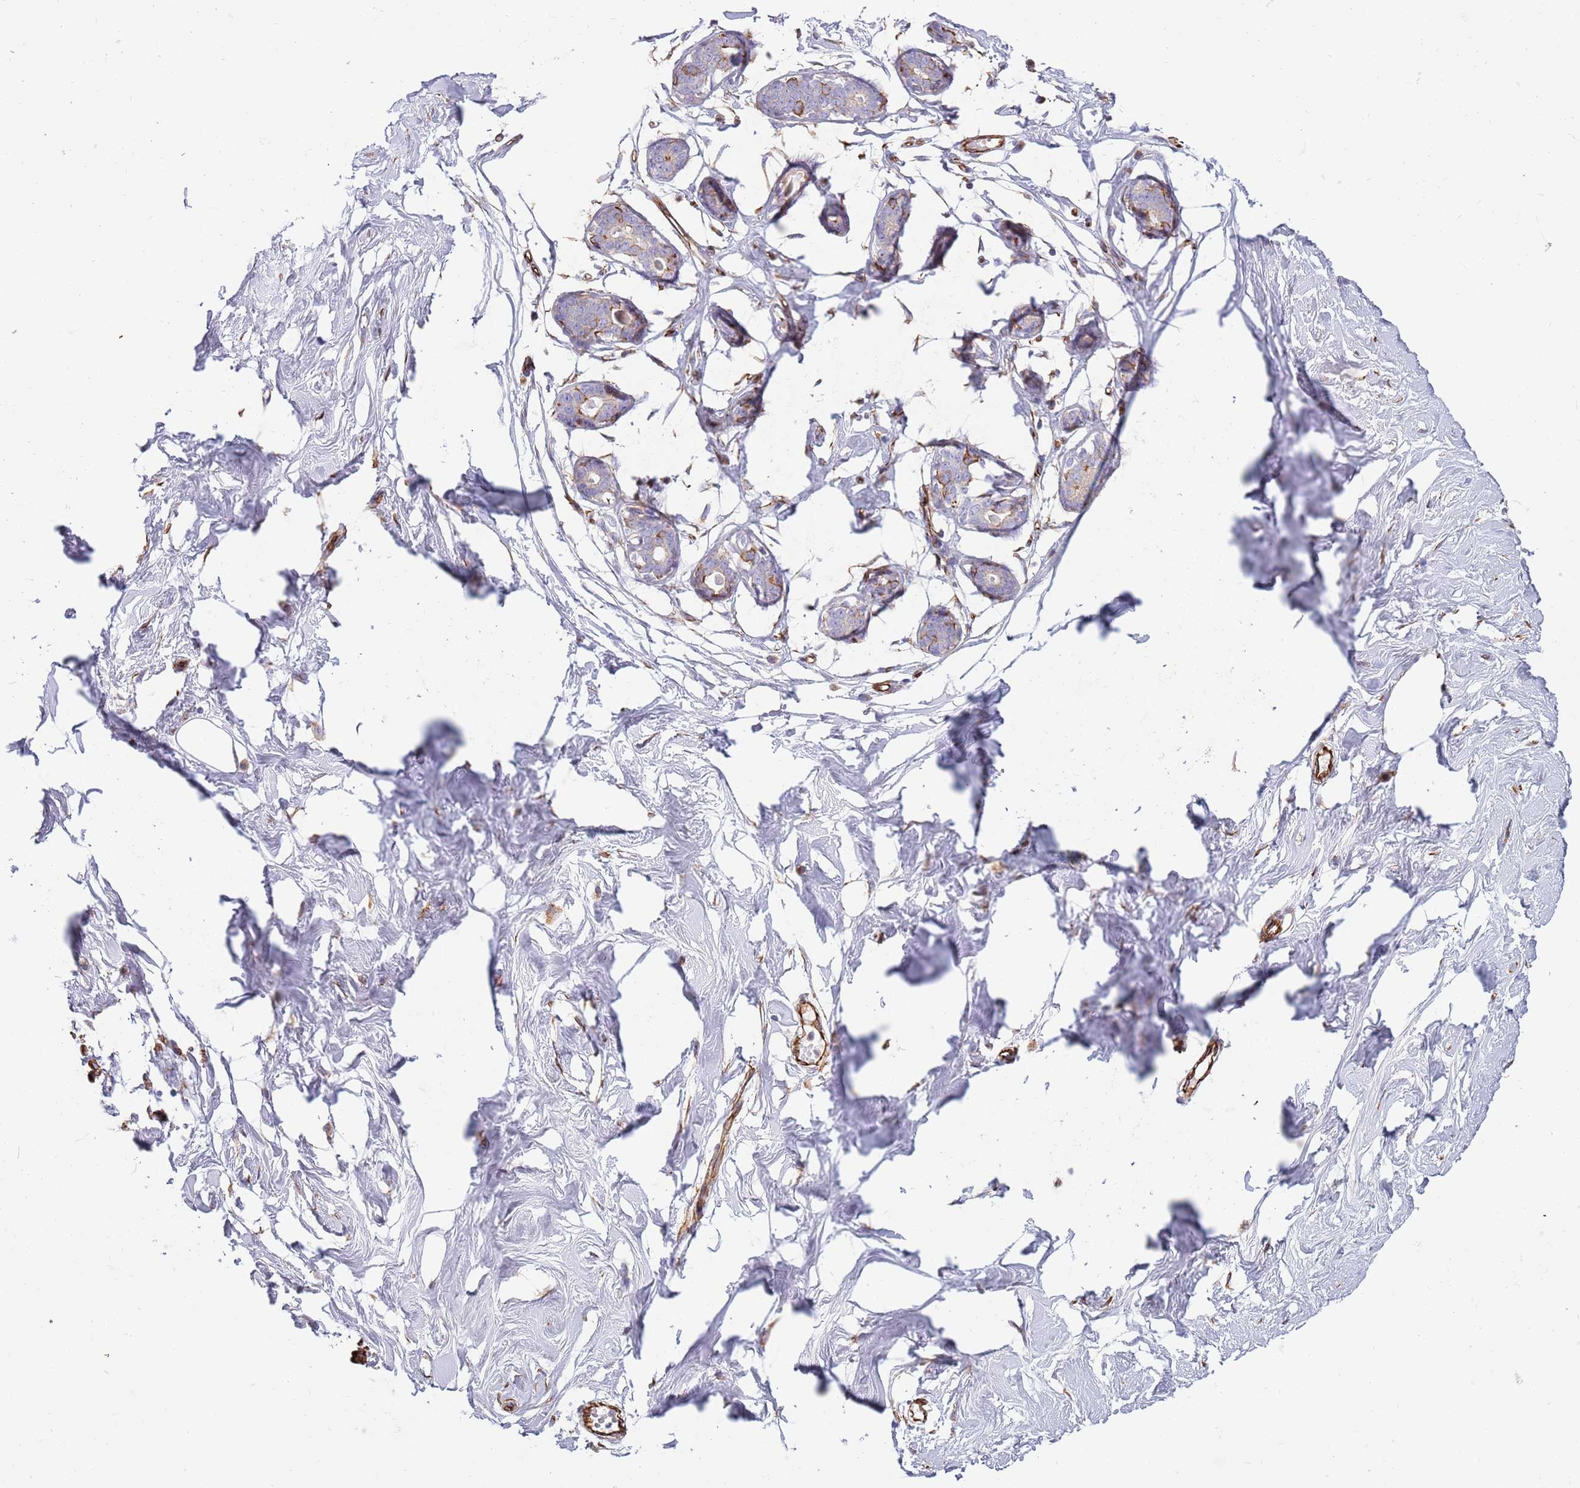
{"staining": {"intensity": "negative", "quantity": "none", "location": "none"}, "tissue": "breast", "cell_type": "Adipocytes", "image_type": "normal", "snomed": [{"axis": "morphology", "description": "Normal tissue, NOS"}, {"axis": "morphology", "description": "Adenoma, NOS"}, {"axis": "topography", "description": "Breast"}], "caption": "Histopathology image shows no significant protein expression in adipocytes of normal breast. Brightfield microscopy of immunohistochemistry stained with DAB (brown) and hematoxylin (blue), captured at high magnification.", "gene": "MOGAT1", "patient": {"sex": "female", "age": 23}}